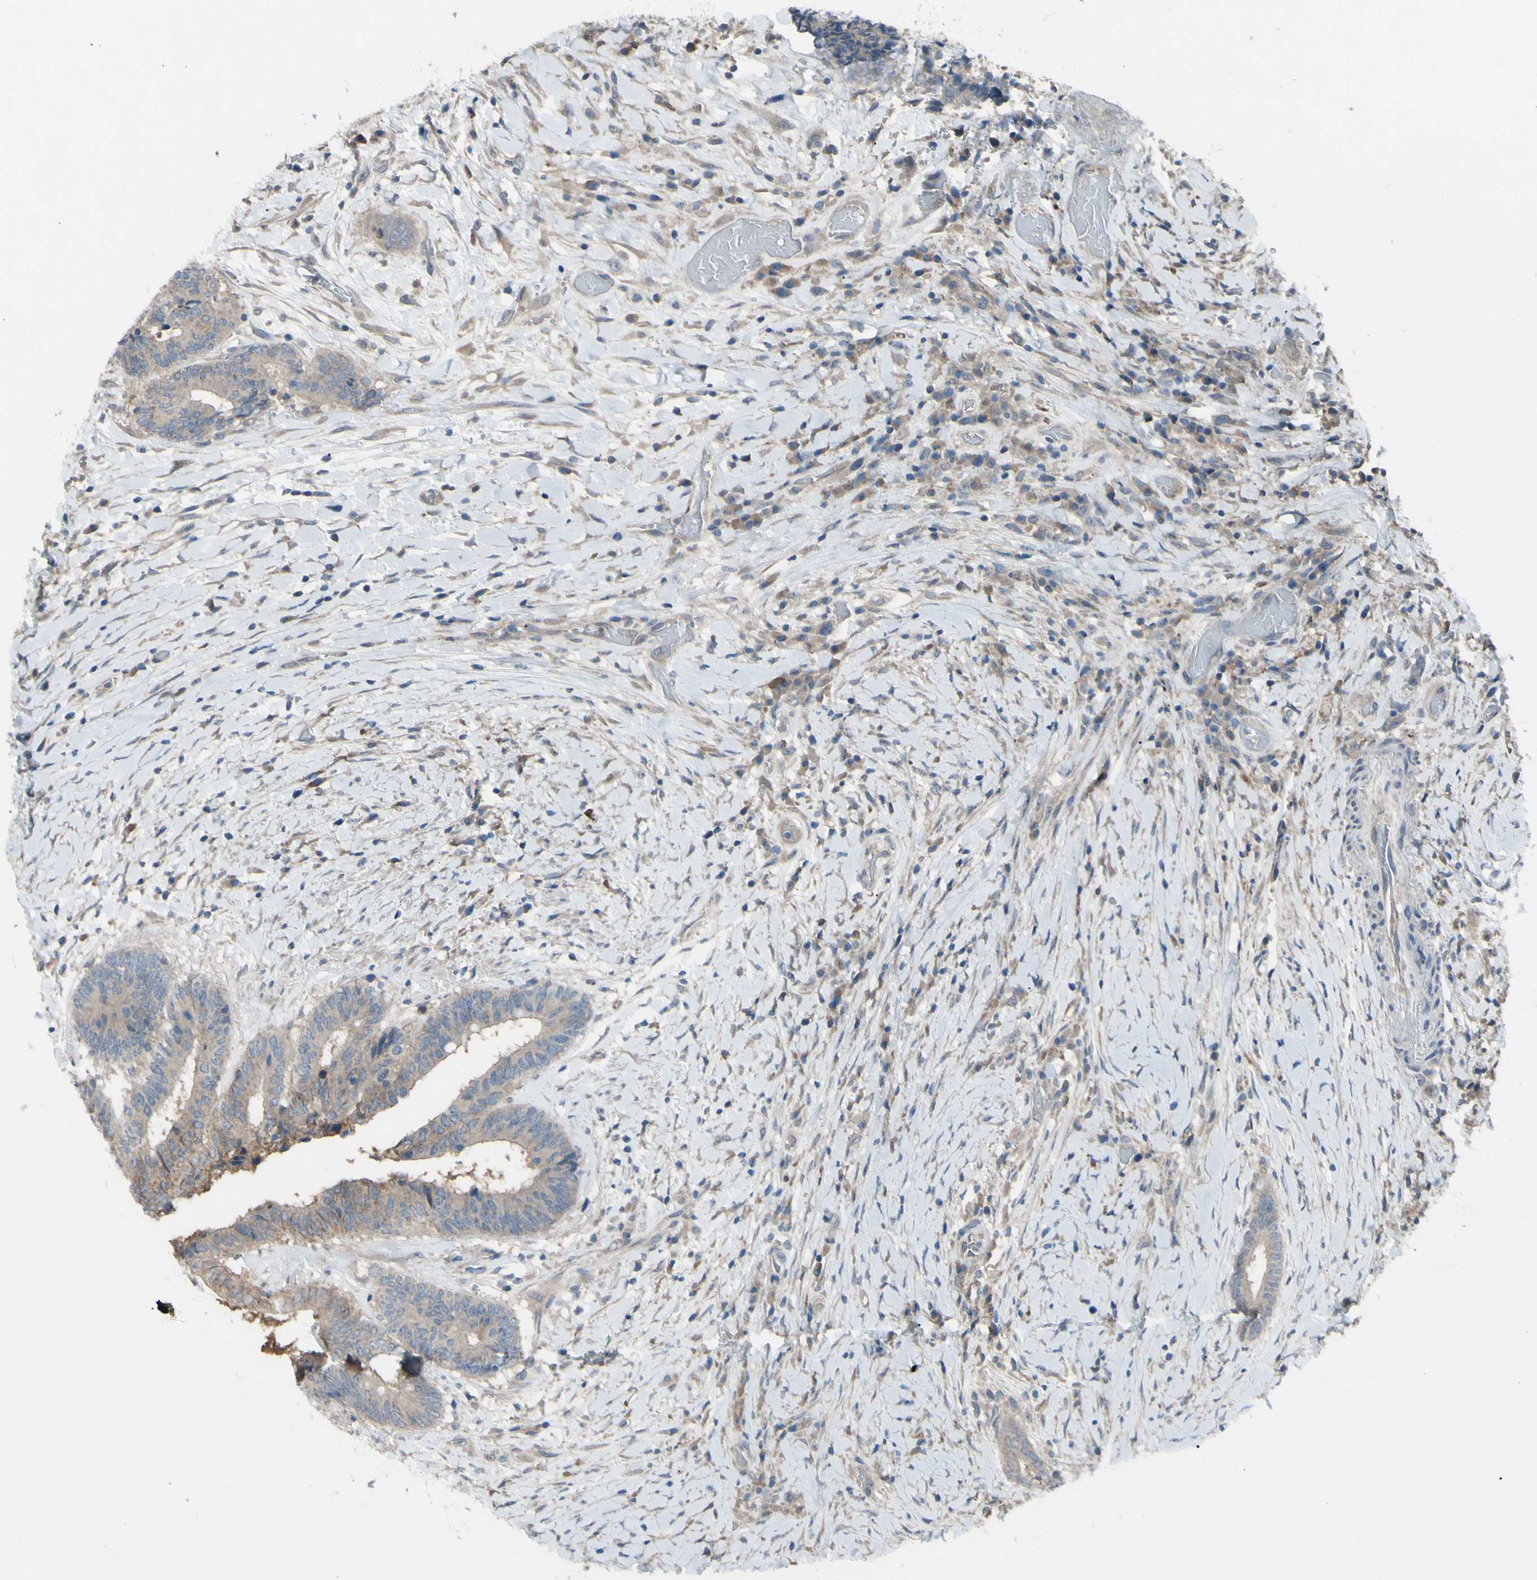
{"staining": {"intensity": "weak", "quantity": ">75%", "location": "cytoplasmic/membranous"}, "tissue": "colorectal cancer", "cell_type": "Tumor cells", "image_type": "cancer", "snomed": [{"axis": "morphology", "description": "Adenocarcinoma, NOS"}, {"axis": "topography", "description": "Rectum"}], "caption": "Protein expression analysis of colorectal cancer exhibits weak cytoplasmic/membranous staining in approximately >75% of tumor cells. The staining is performed using DAB brown chromogen to label protein expression. The nuclei are counter-stained blue using hematoxylin.", "gene": "AFP", "patient": {"sex": "male", "age": 63}}